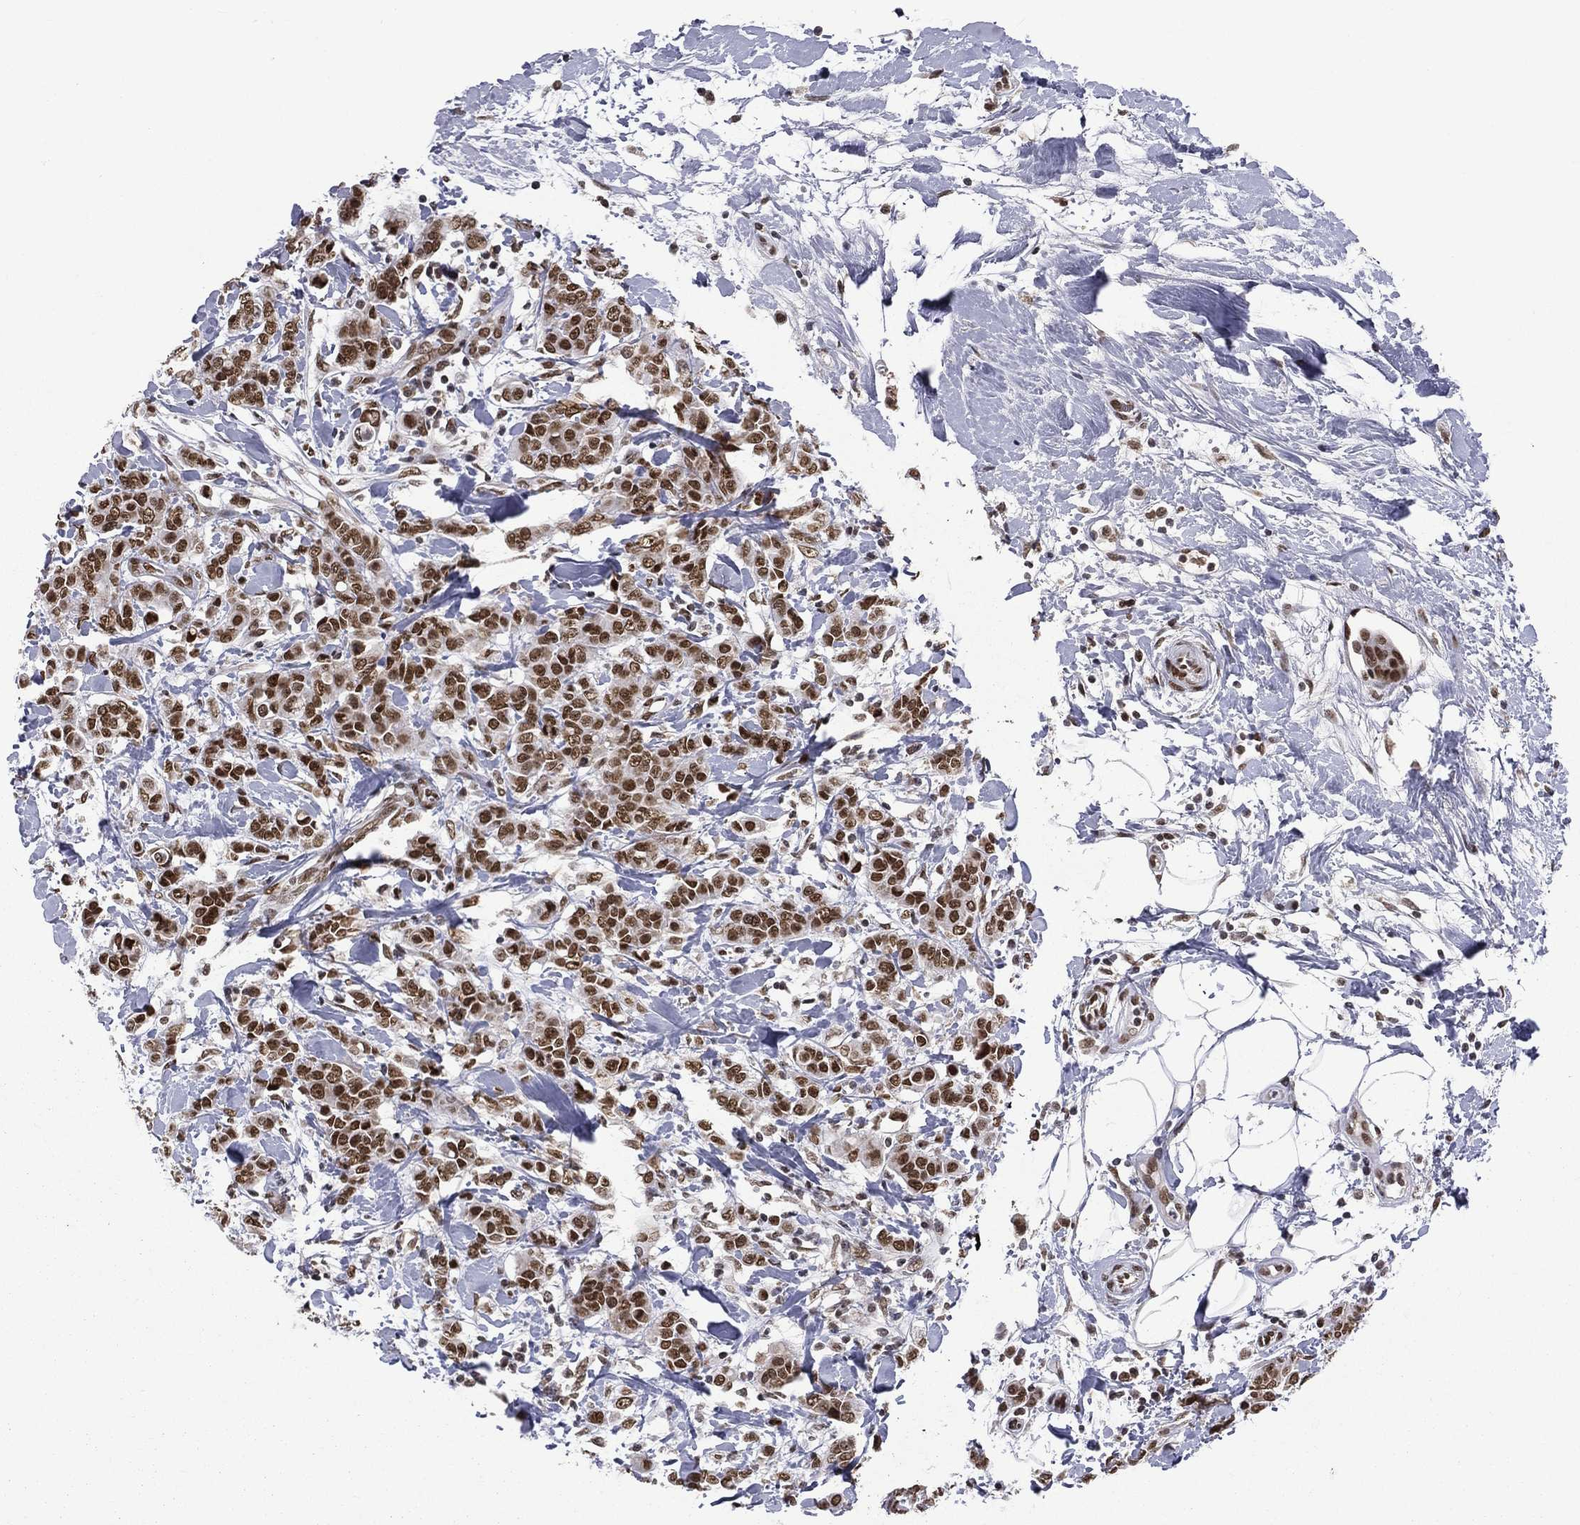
{"staining": {"intensity": "strong", "quantity": ">75%", "location": "nuclear"}, "tissue": "breast cancer", "cell_type": "Tumor cells", "image_type": "cancer", "snomed": [{"axis": "morphology", "description": "Duct carcinoma"}, {"axis": "topography", "description": "Breast"}], "caption": "This photomicrograph displays immunohistochemistry (IHC) staining of breast infiltrating ductal carcinoma, with high strong nuclear staining in approximately >75% of tumor cells.", "gene": "C5orf24", "patient": {"sex": "female", "age": 27}}